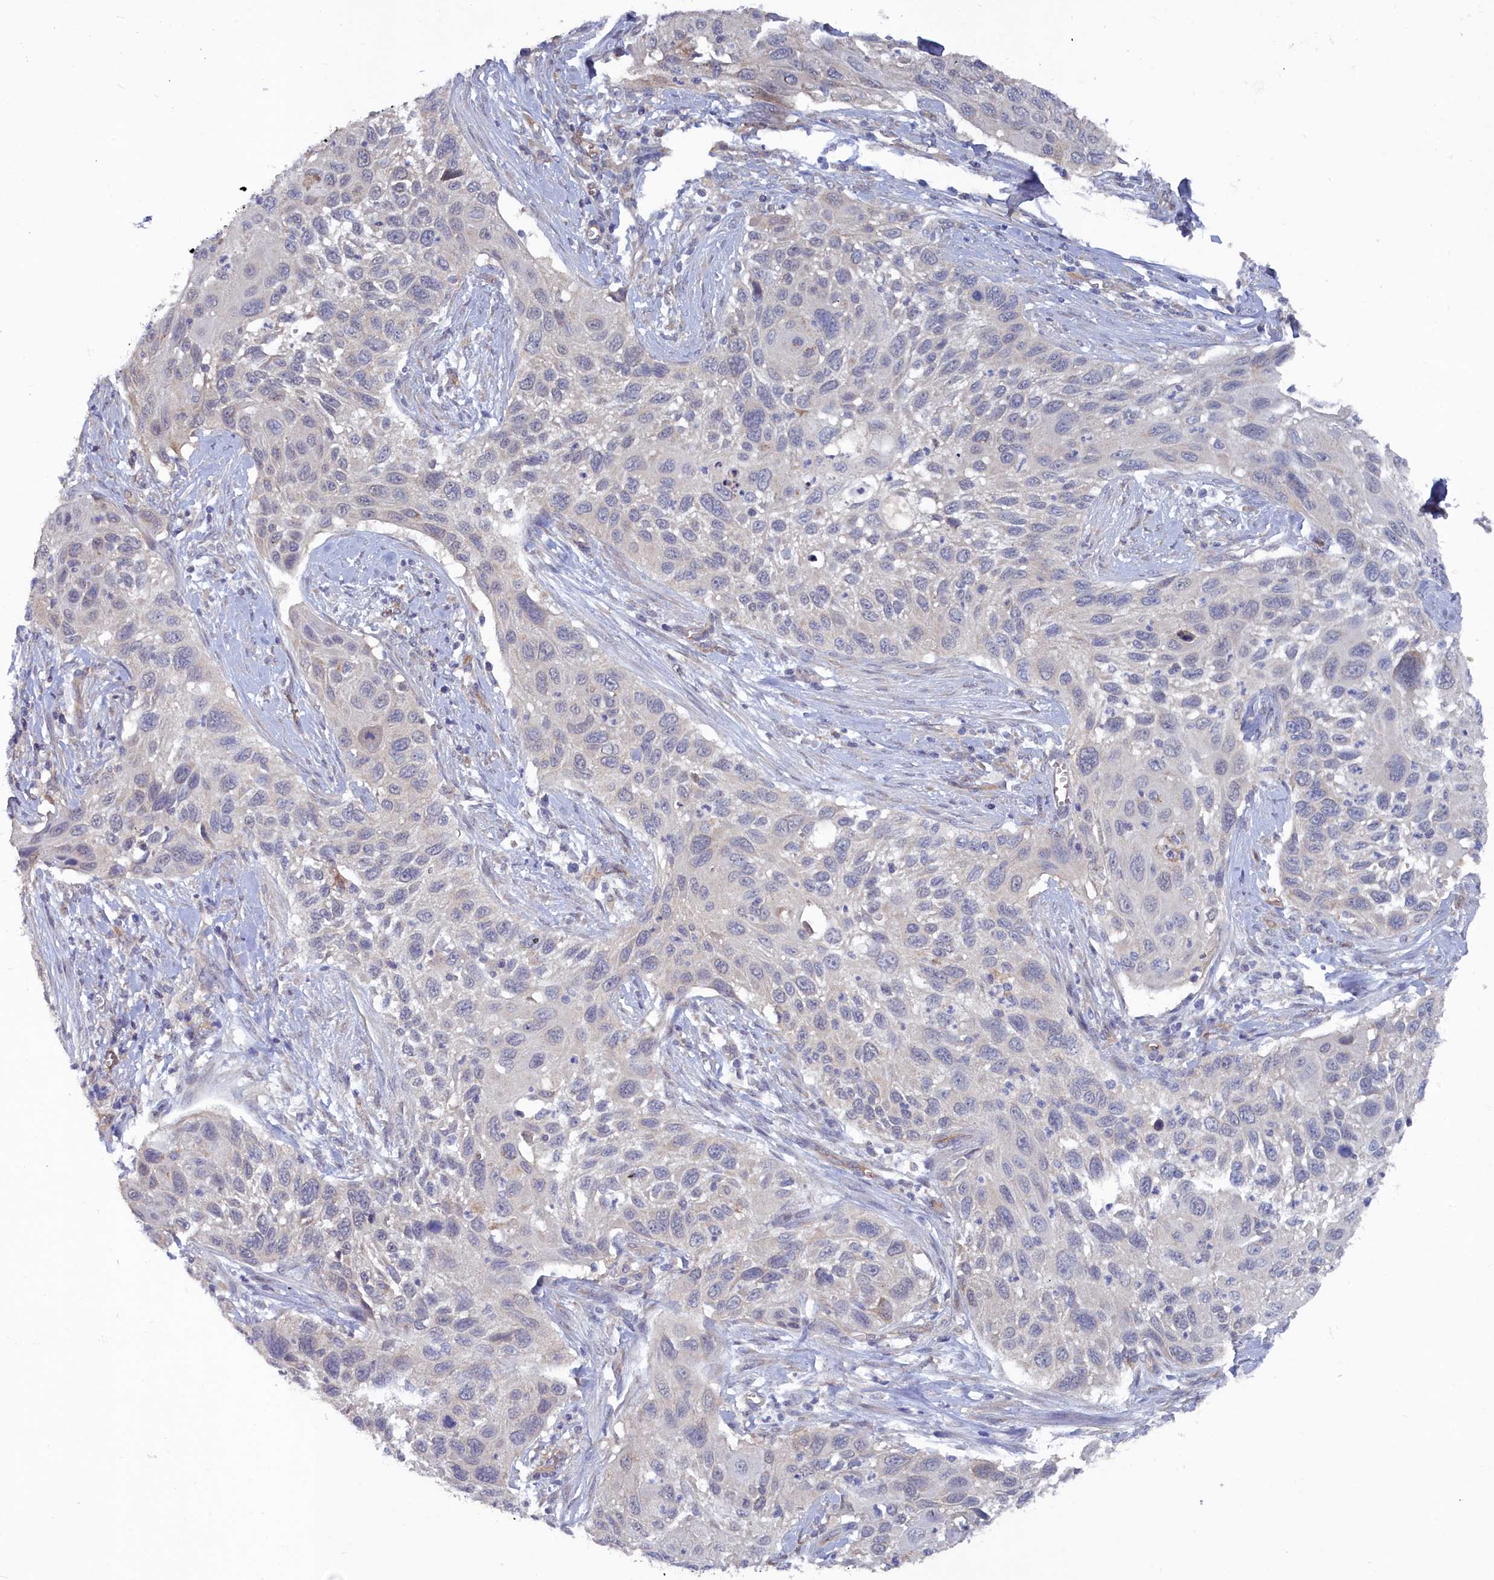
{"staining": {"intensity": "negative", "quantity": "none", "location": "none"}, "tissue": "cervical cancer", "cell_type": "Tumor cells", "image_type": "cancer", "snomed": [{"axis": "morphology", "description": "Squamous cell carcinoma, NOS"}, {"axis": "topography", "description": "Cervix"}], "caption": "High magnification brightfield microscopy of cervical squamous cell carcinoma stained with DAB (3,3'-diaminobenzidine) (brown) and counterstained with hematoxylin (blue): tumor cells show no significant positivity.", "gene": "RDX", "patient": {"sex": "female", "age": 70}}